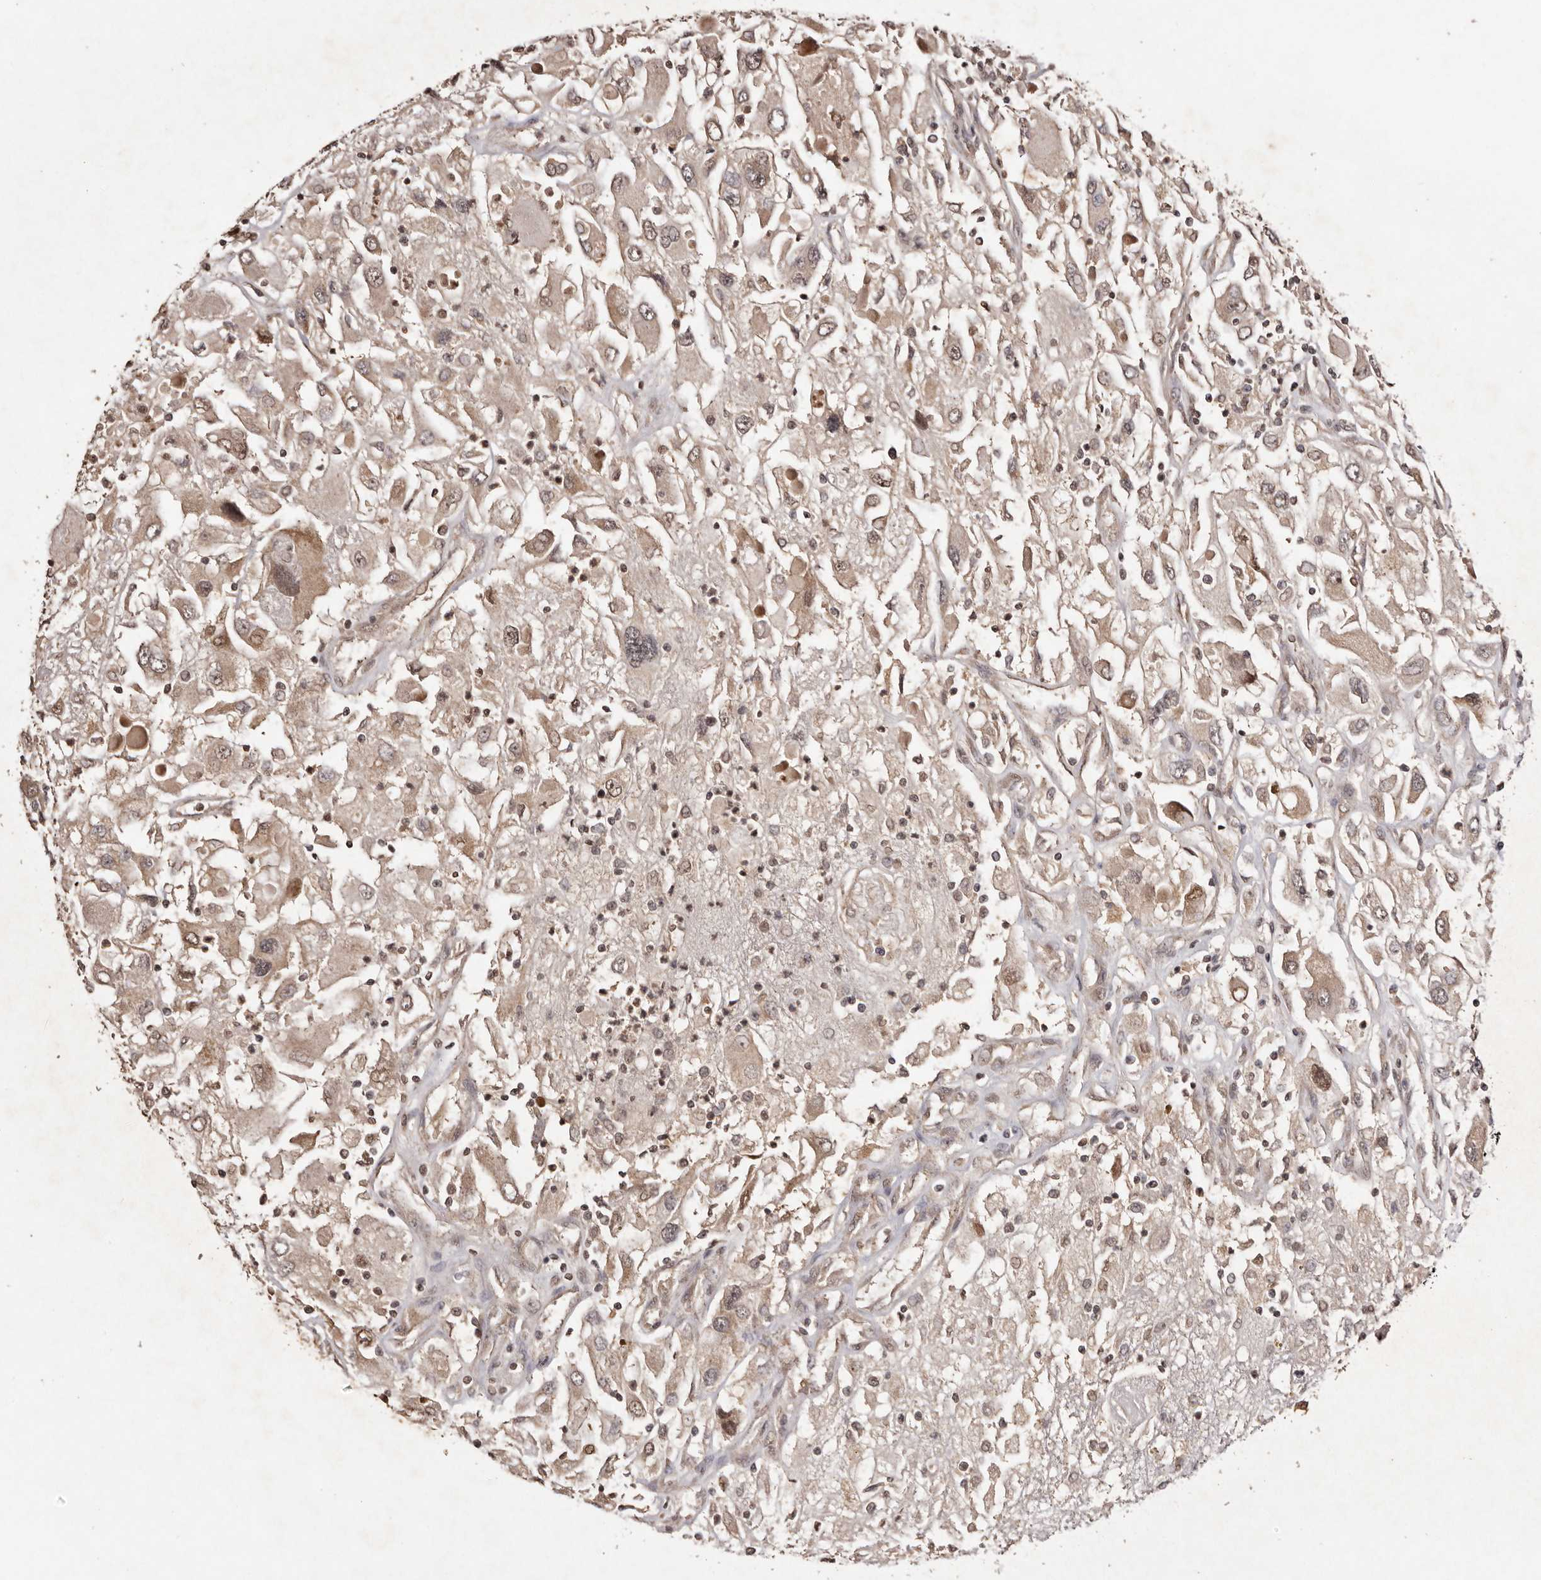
{"staining": {"intensity": "moderate", "quantity": ">75%", "location": "cytoplasmic/membranous,nuclear"}, "tissue": "renal cancer", "cell_type": "Tumor cells", "image_type": "cancer", "snomed": [{"axis": "morphology", "description": "Adenocarcinoma, NOS"}, {"axis": "topography", "description": "Kidney"}], "caption": "High-magnification brightfield microscopy of adenocarcinoma (renal) stained with DAB (3,3'-diaminobenzidine) (brown) and counterstained with hematoxylin (blue). tumor cells exhibit moderate cytoplasmic/membranous and nuclear staining is present in about>75% of cells. Nuclei are stained in blue.", "gene": "NOTCH1", "patient": {"sex": "female", "age": 52}}